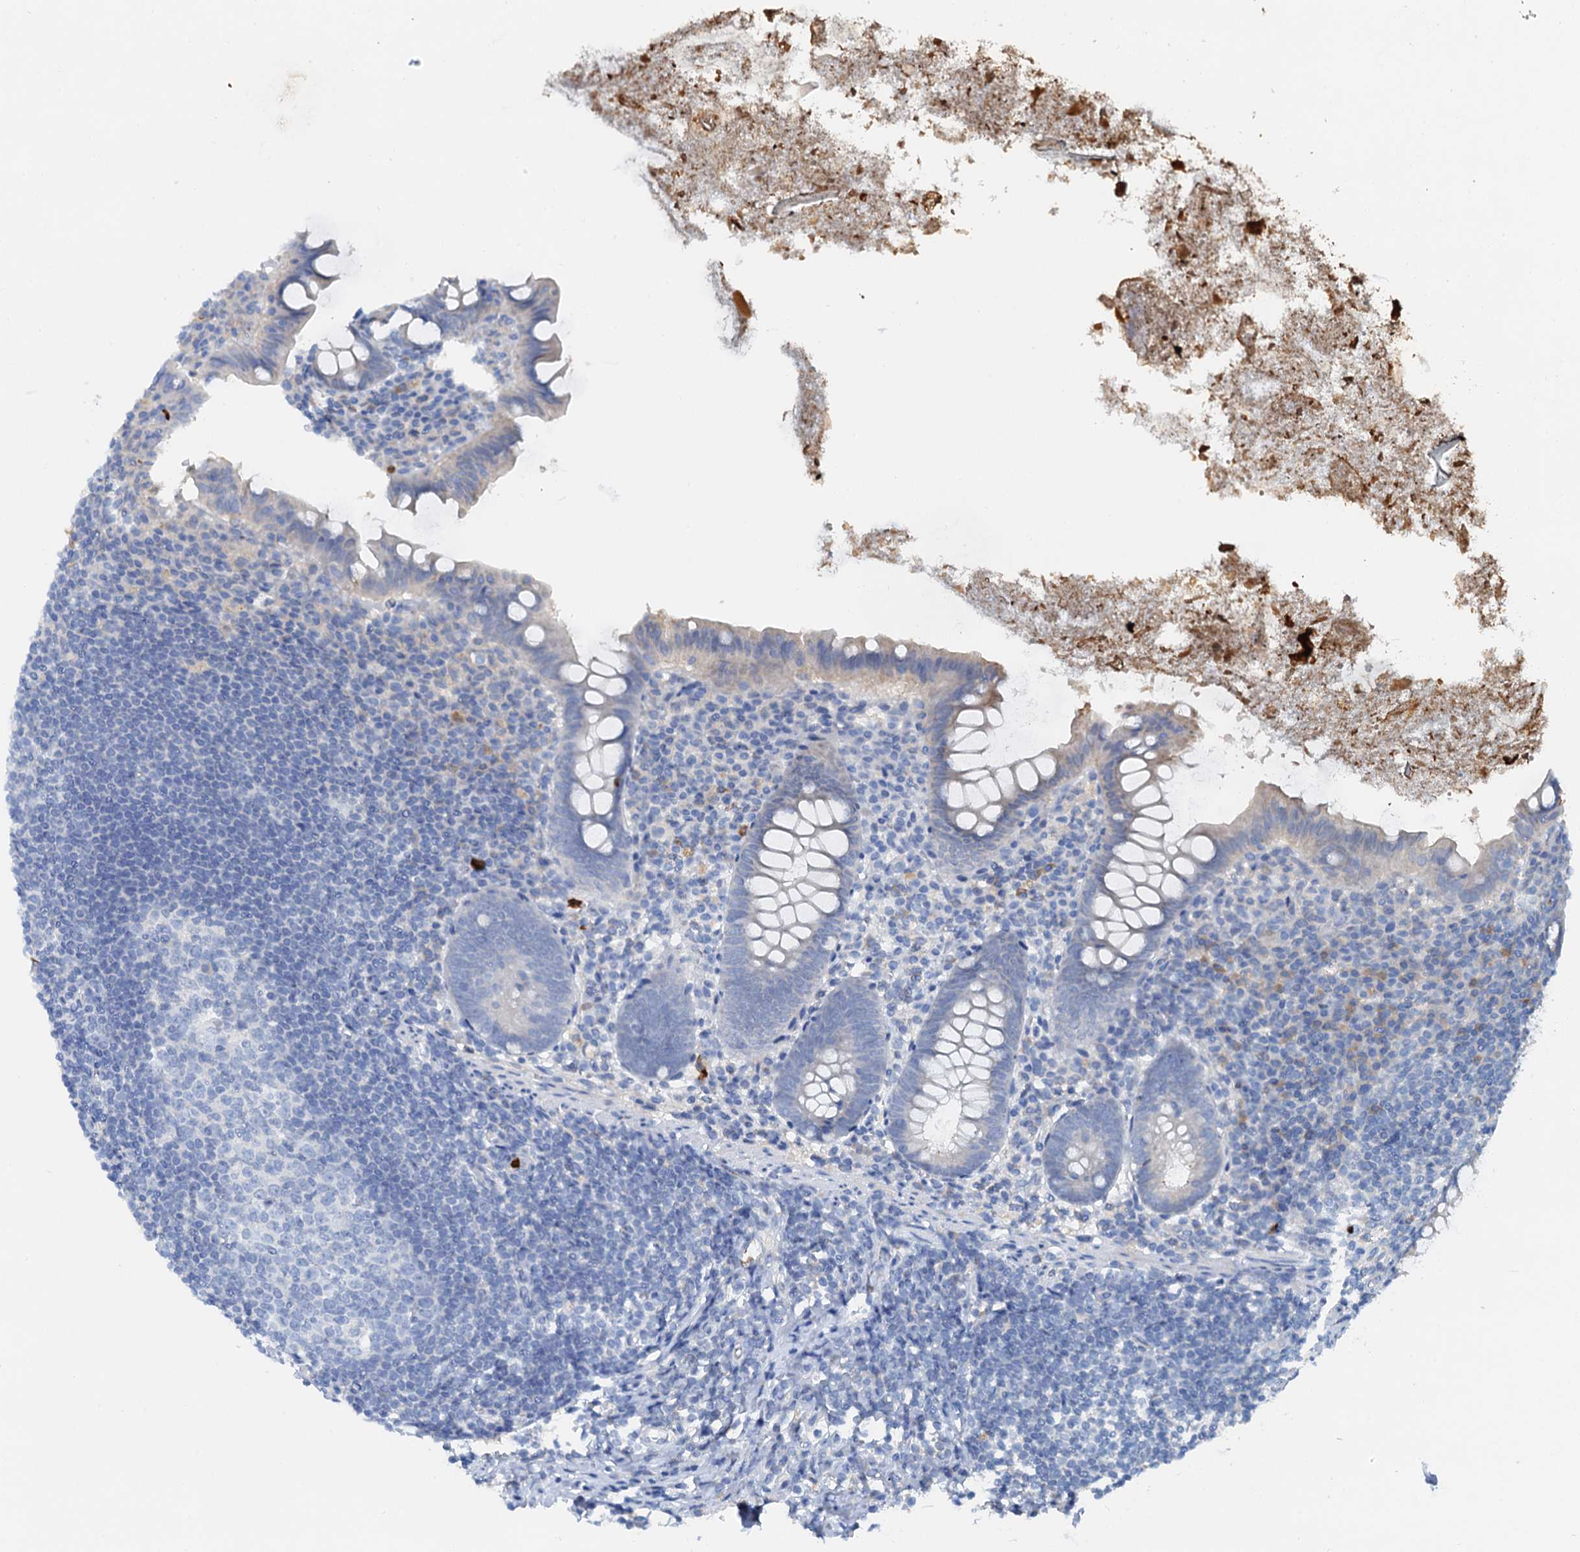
{"staining": {"intensity": "negative", "quantity": "none", "location": "none"}, "tissue": "appendix", "cell_type": "Glandular cells", "image_type": "normal", "snomed": [{"axis": "morphology", "description": "Normal tissue, NOS"}, {"axis": "topography", "description": "Appendix"}], "caption": "DAB (3,3'-diaminobenzidine) immunohistochemical staining of normal human appendix exhibits no significant expression in glandular cells. (DAB (3,3'-diaminobenzidine) immunohistochemistry (IHC) with hematoxylin counter stain).", "gene": "OTOA", "patient": {"sex": "female", "age": 51}}